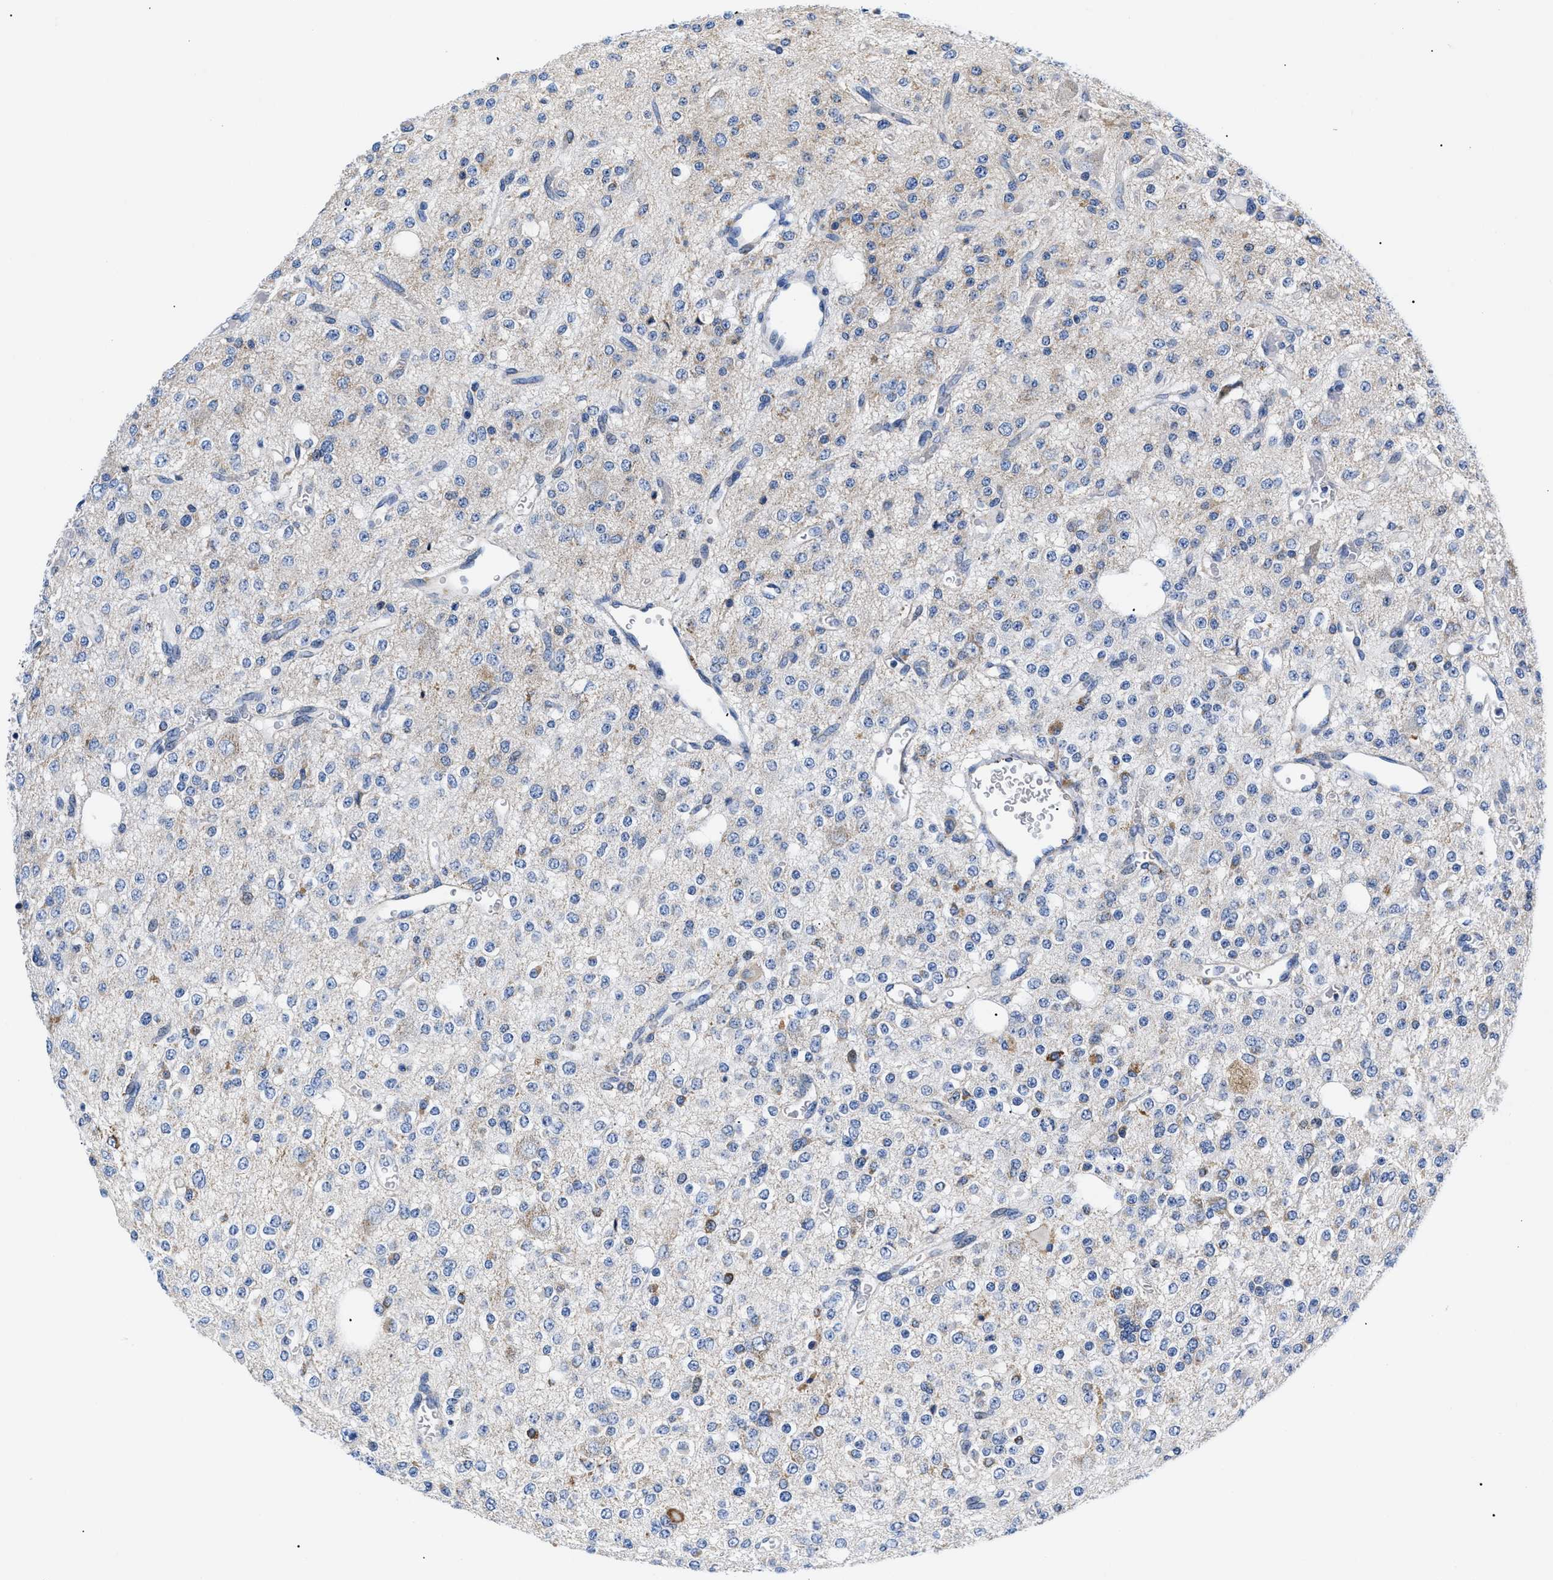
{"staining": {"intensity": "moderate", "quantity": "<25%", "location": "cytoplasmic/membranous"}, "tissue": "glioma", "cell_type": "Tumor cells", "image_type": "cancer", "snomed": [{"axis": "morphology", "description": "Glioma, malignant, Low grade"}, {"axis": "topography", "description": "Brain"}], "caption": "Glioma was stained to show a protein in brown. There is low levels of moderate cytoplasmic/membranous expression in approximately <25% of tumor cells.", "gene": "GPR149", "patient": {"sex": "male", "age": 38}}